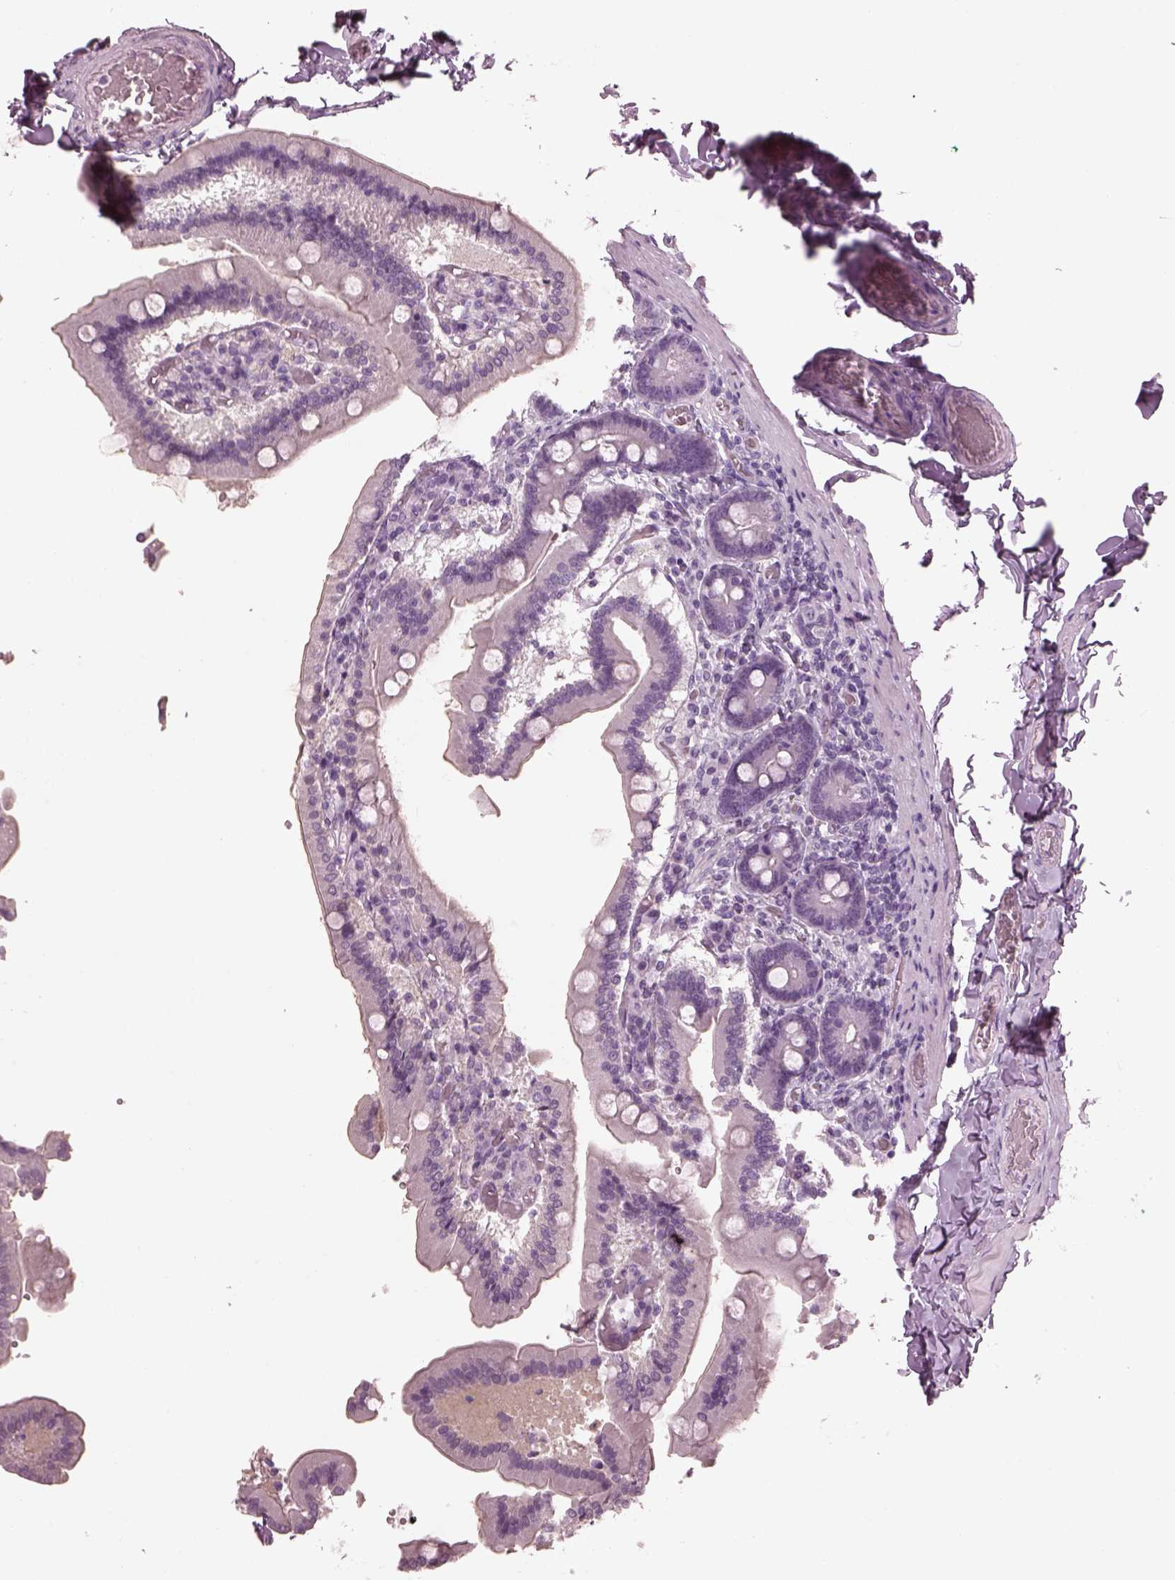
{"staining": {"intensity": "negative", "quantity": "none", "location": "none"}, "tissue": "duodenum", "cell_type": "Glandular cells", "image_type": "normal", "snomed": [{"axis": "morphology", "description": "Normal tissue, NOS"}, {"axis": "topography", "description": "Duodenum"}], "caption": "Immunohistochemical staining of normal human duodenum reveals no significant positivity in glandular cells. The staining was performed using DAB to visualize the protein expression in brown, while the nuclei were stained in blue with hematoxylin (Magnification: 20x).", "gene": "PDC", "patient": {"sex": "female", "age": 62}}